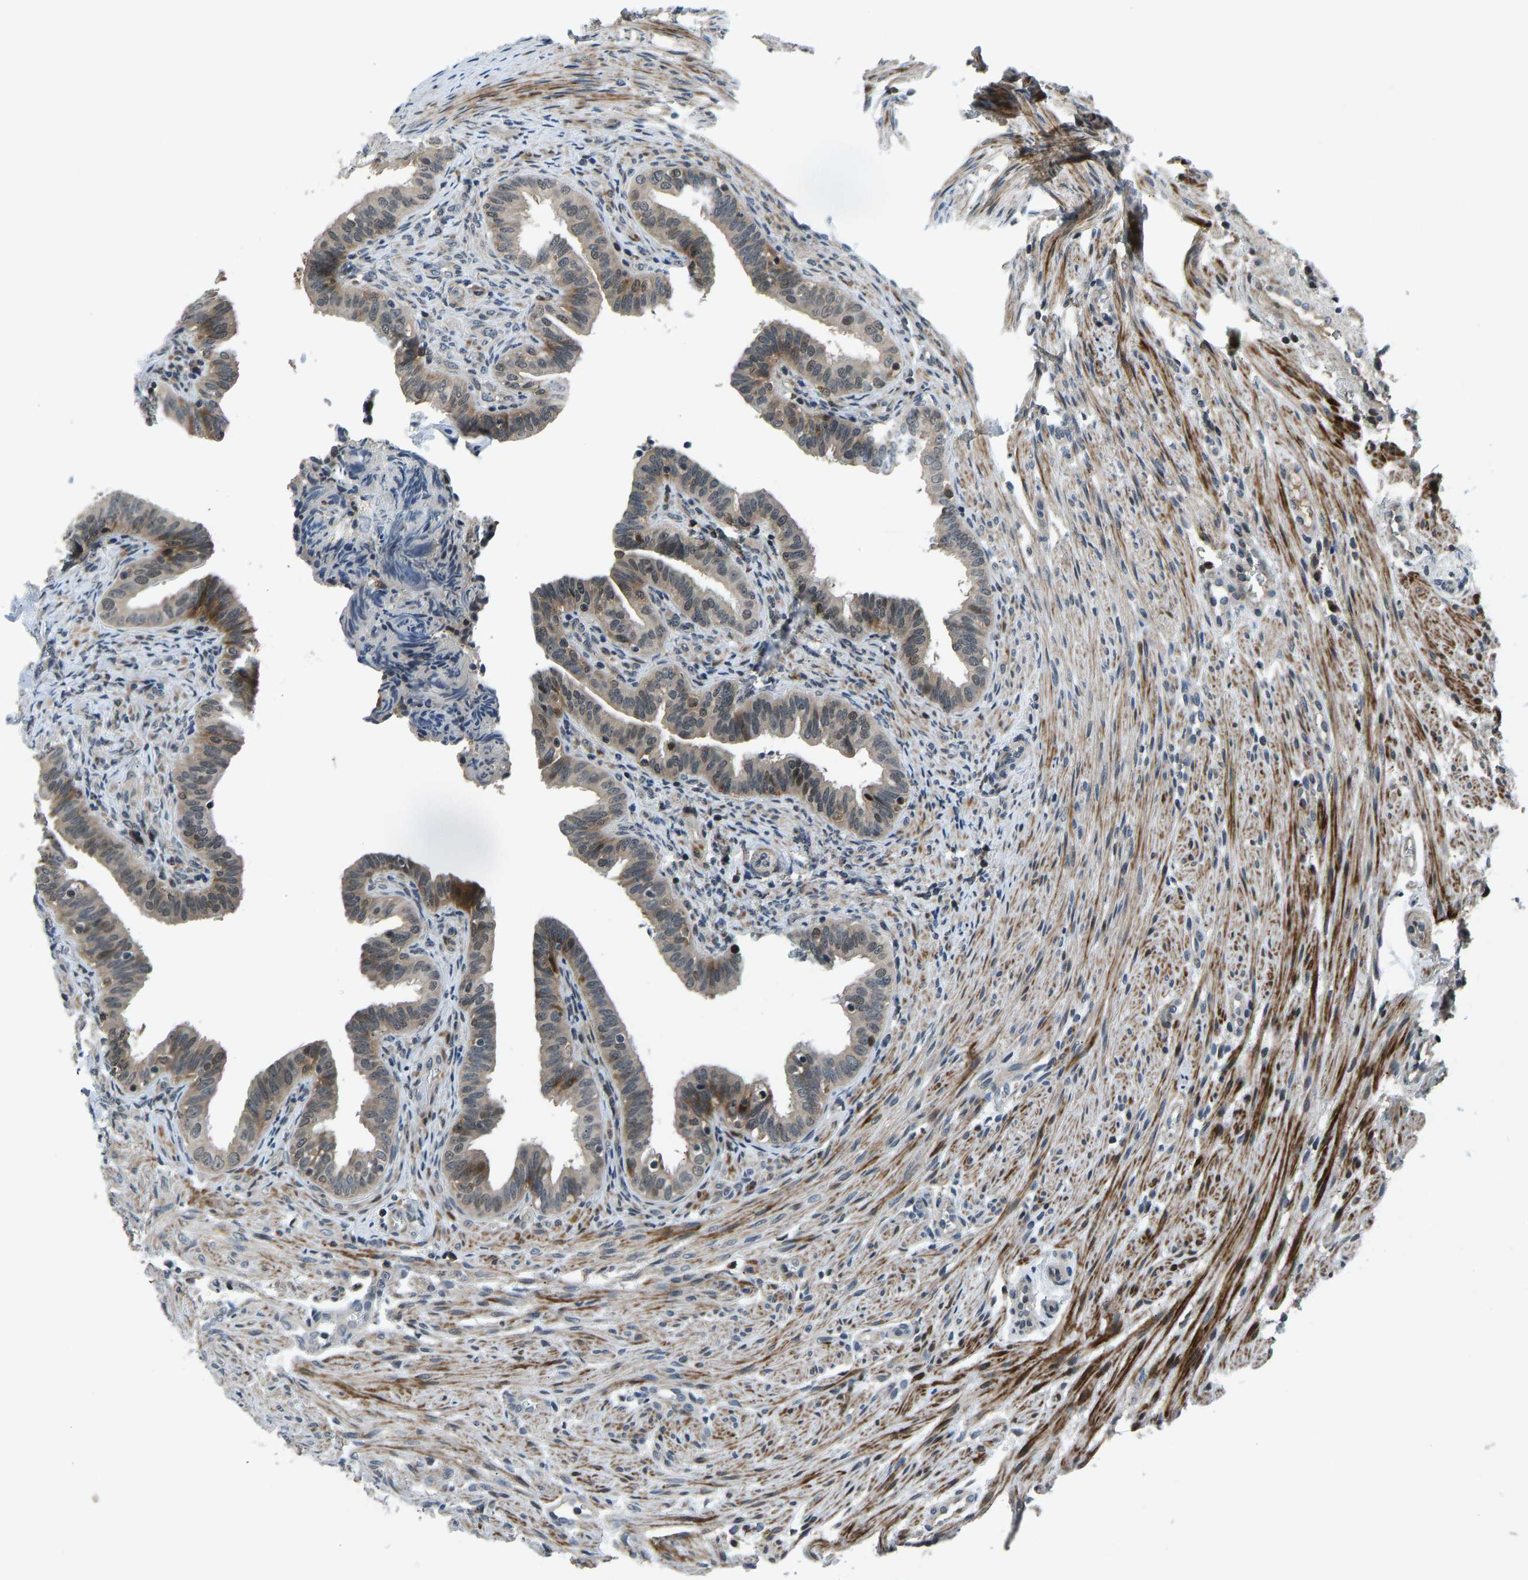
{"staining": {"intensity": "moderate", "quantity": "25%-75%", "location": "cytoplasmic/membranous"}, "tissue": "fallopian tube", "cell_type": "Glandular cells", "image_type": "normal", "snomed": [{"axis": "morphology", "description": "Normal tissue, NOS"}, {"axis": "topography", "description": "Fallopian tube"}, {"axis": "topography", "description": "Placenta"}], "caption": "About 25%-75% of glandular cells in unremarkable fallopian tube reveal moderate cytoplasmic/membranous protein expression as visualized by brown immunohistochemical staining.", "gene": "RLIM", "patient": {"sex": "female", "age": 34}}